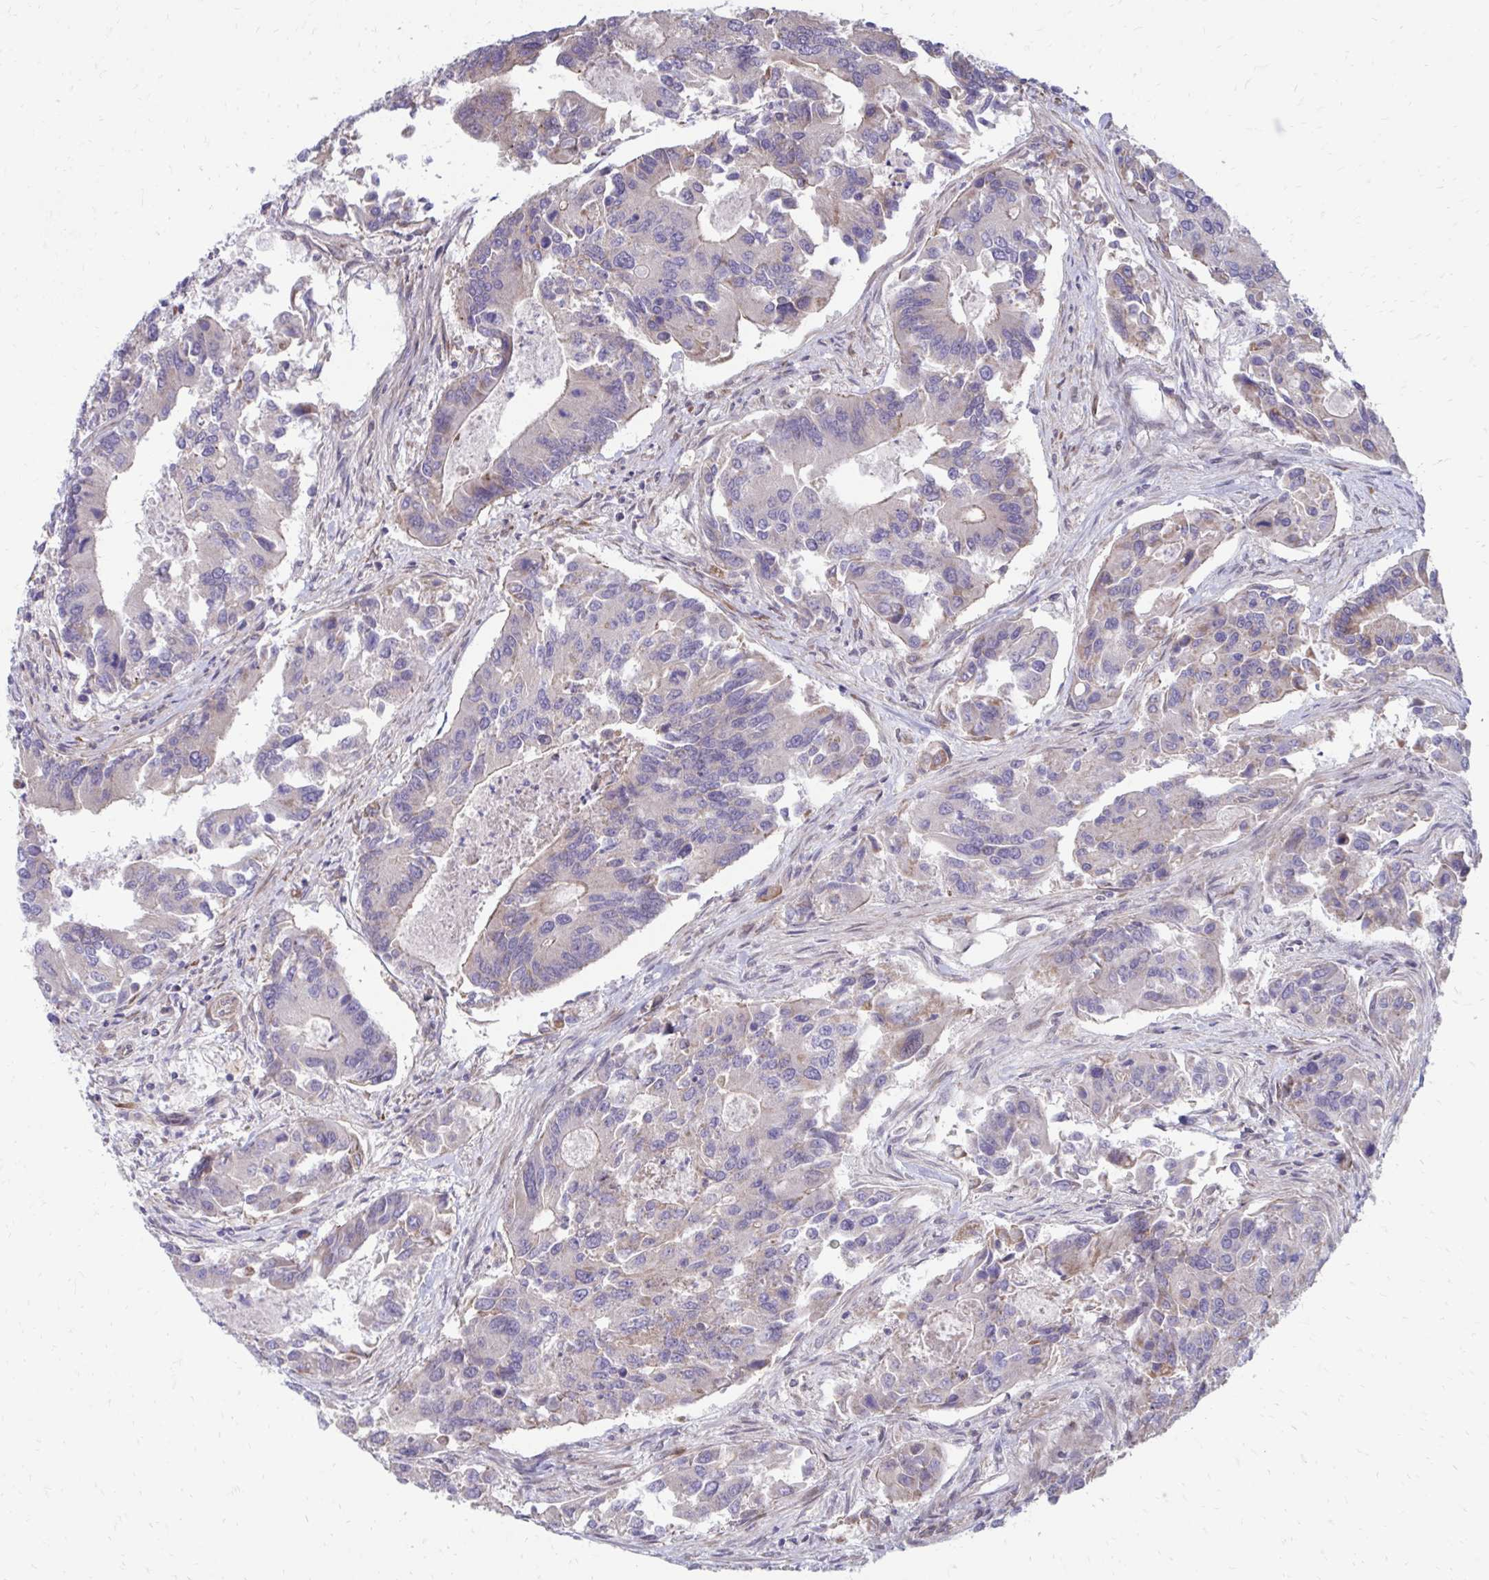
{"staining": {"intensity": "weak", "quantity": "25%-75%", "location": "cytoplasmic/membranous"}, "tissue": "colorectal cancer", "cell_type": "Tumor cells", "image_type": "cancer", "snomed": [{"axis": "morphology", "description": "Adenocarcinoma, NOS"}, {"axis": "topography", "description": "Colon"}], "caption": "Brown immunohistochemical staining in adenocarcinoma (colorectal) displays weak cytoplasmic/membranous staining in about 25%-75% of tumor cells. The protein of interest is shown in brown color, while the nuclei are stained blue.", "gene": "ITPR2", "patient": {"sex": "female", "age": 67}}